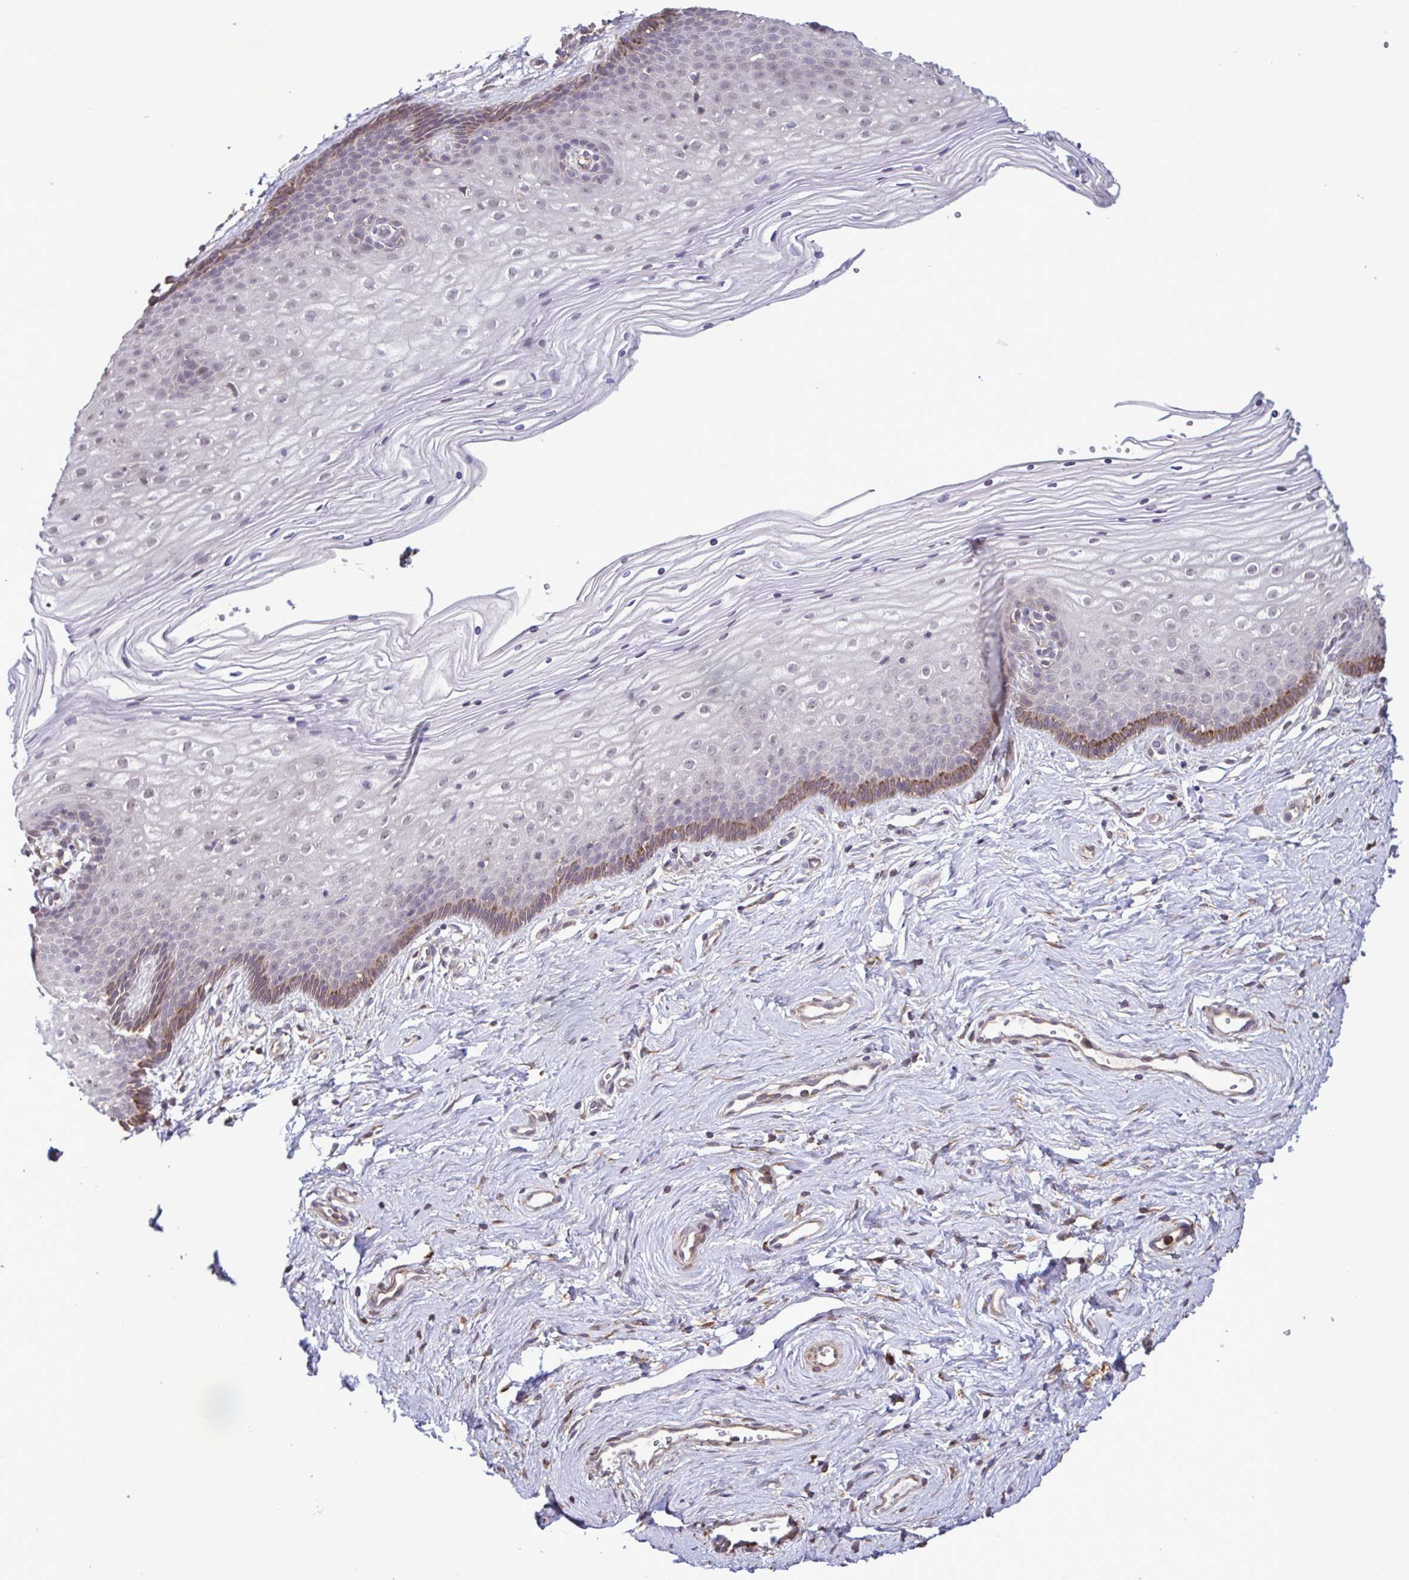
{"staining": {"intensity": "moderate", "quantity": "<25%", "location": "cytoplasmic/membranous"}, "tissue": "vagina", "cell_type": "Squamous epithelial cells", "image_type": "normal", "snomed": [{"axis": "morphology", "description": "Normal tissue, NOS"}, {"axis": "topography", "description": "Vagina"}], "caption": "DAB immunohistochemical staining of unremarkable vagina reveals moderate cytoplasmic/membranous protein positivity in about <25% of squamous epithelial cells.", "gene": "ZNF200", "patient": {"sex": "female", "age": 38}}